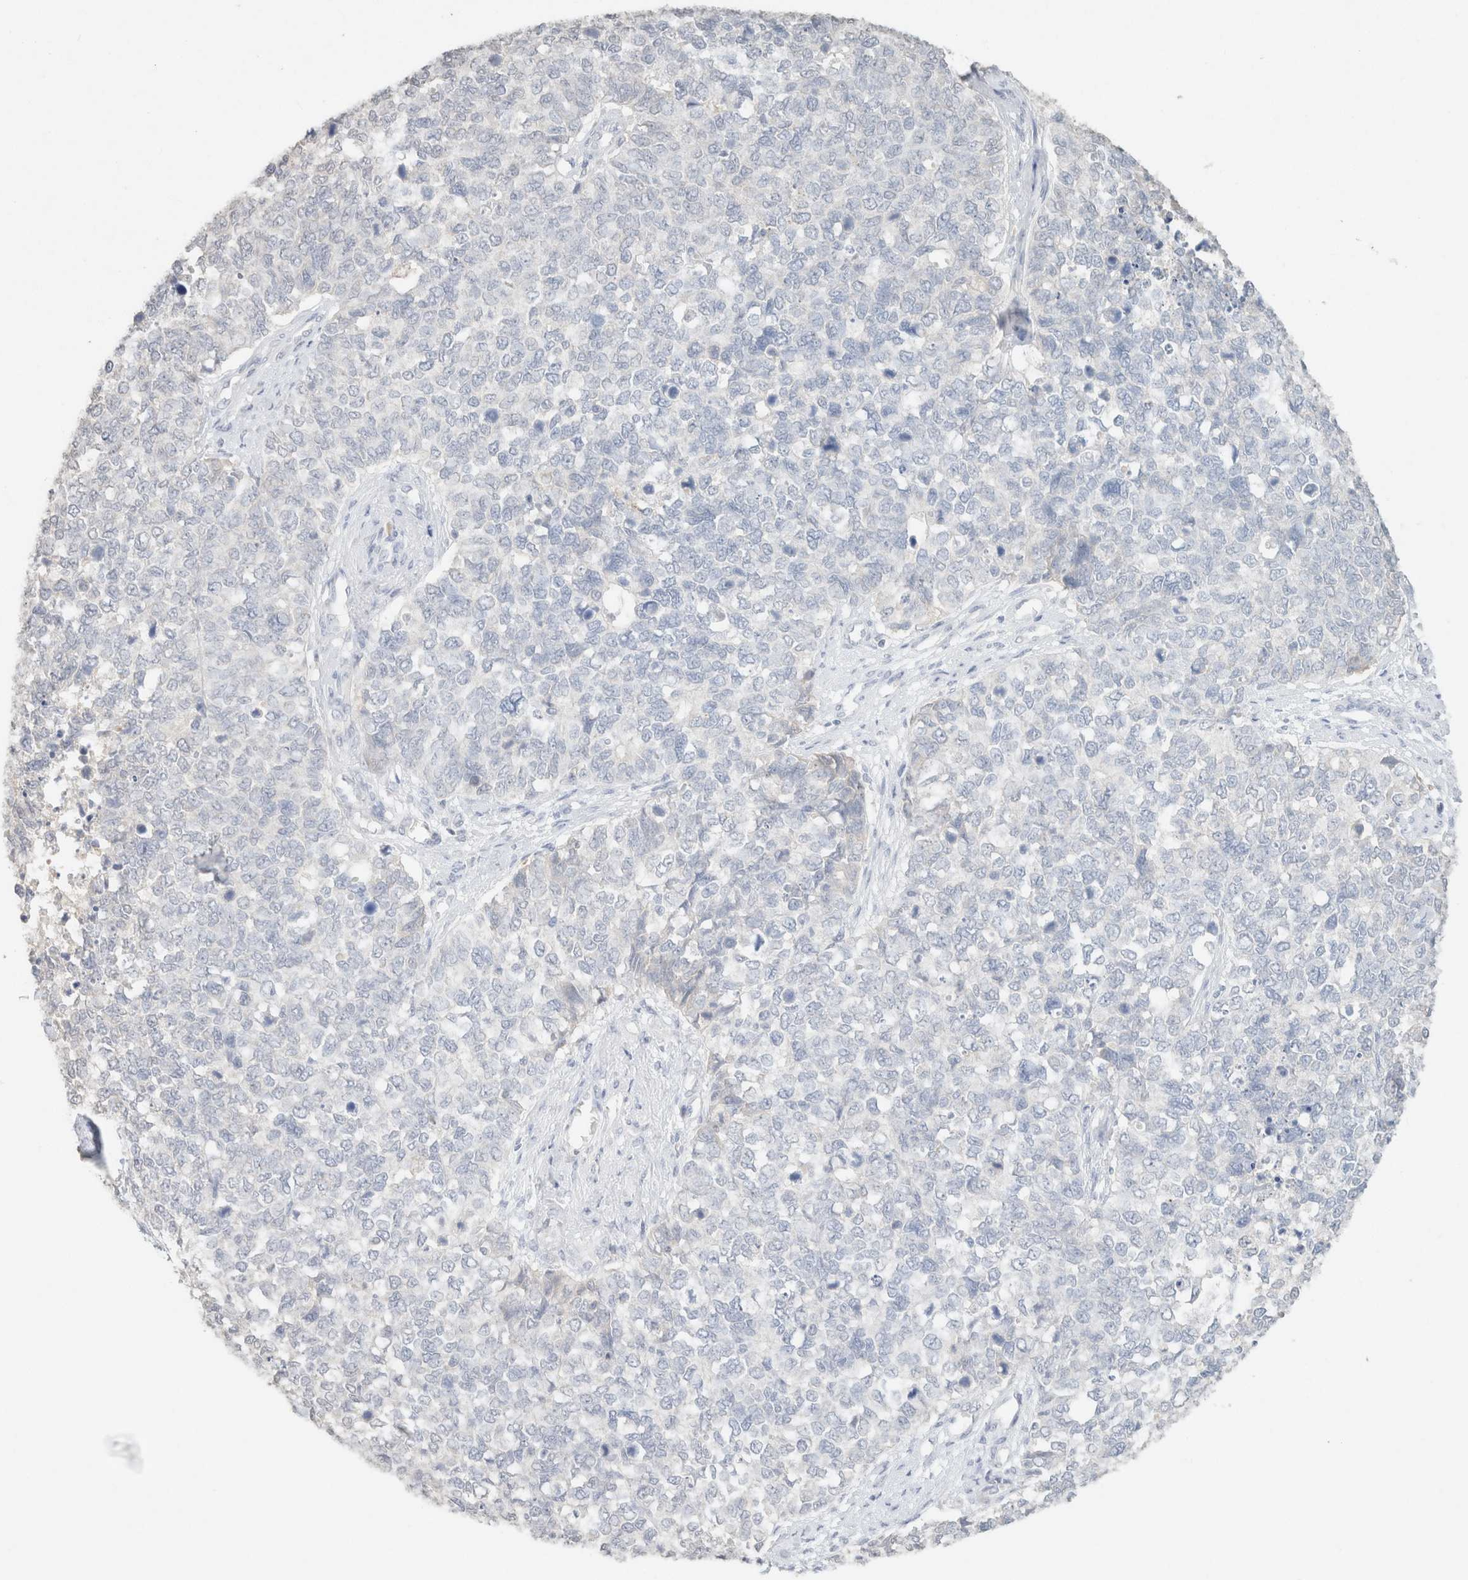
{"staining": {"intensity": "negative", "quantity": "none", "location": "none"}, "tissue": "cervical cancer", "cell_type": "Tumor cells", "image_type": "cancer", "snomed": [{"axis": "morphology", "description": "Squamous cell carcinoma, NOS"}, {"axis": "topography", "description": "Cervix"}], "caption": "A histopathology image of human cervical cancer is negative for staining in tumor cells.", "gene": "CPA1", "patient": {"sex": "female", "age": 63}}